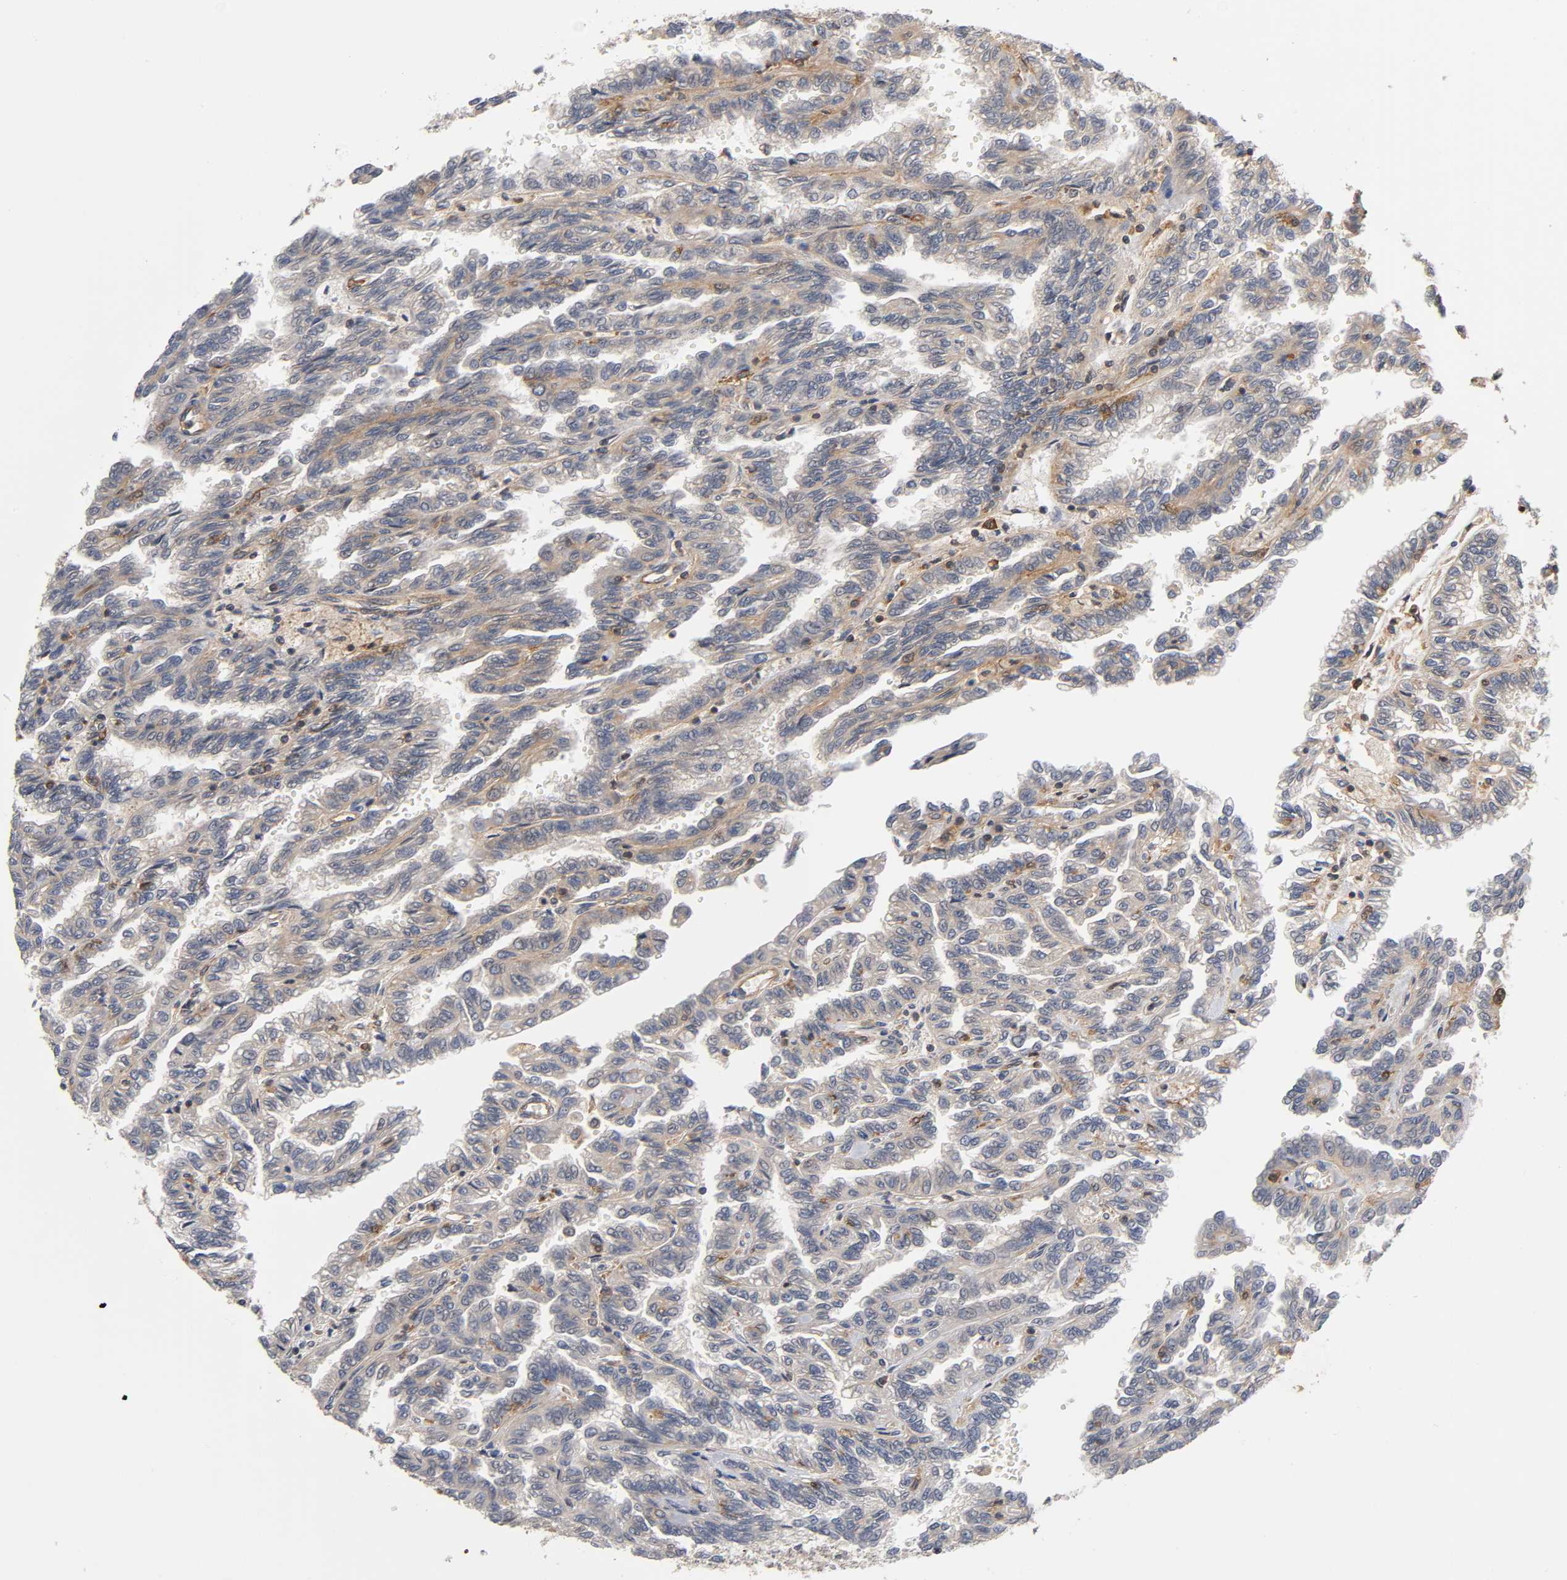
{"staining": {"intensity": "moderate", "quantity": "25%-75%", "location": "cytoplasmic/membranous"}, "tissue": "renal cancer", "cell_type": "Tumor cells", "image_type": "cancer", "snomed": [{"axis": "morphology", "description": "Inflammation, NOS"}, {"axis": "morphology", "description": "Adenocarcinoma, NOS"}, {"axis": "topography", "description": "Kidney"}], "caption": "The micrograph shows staining of adenocarcinoma (renal), revealing moderate cytoplasmic/membranous protein expression (brown color) within tumor cells. (Stains: DAB in brown, nuclei in blue, Microscopy: brightfield microscopy at high magnification).", "gene": "ACTR2", "patient": {"sex": "male", "age": 68}}